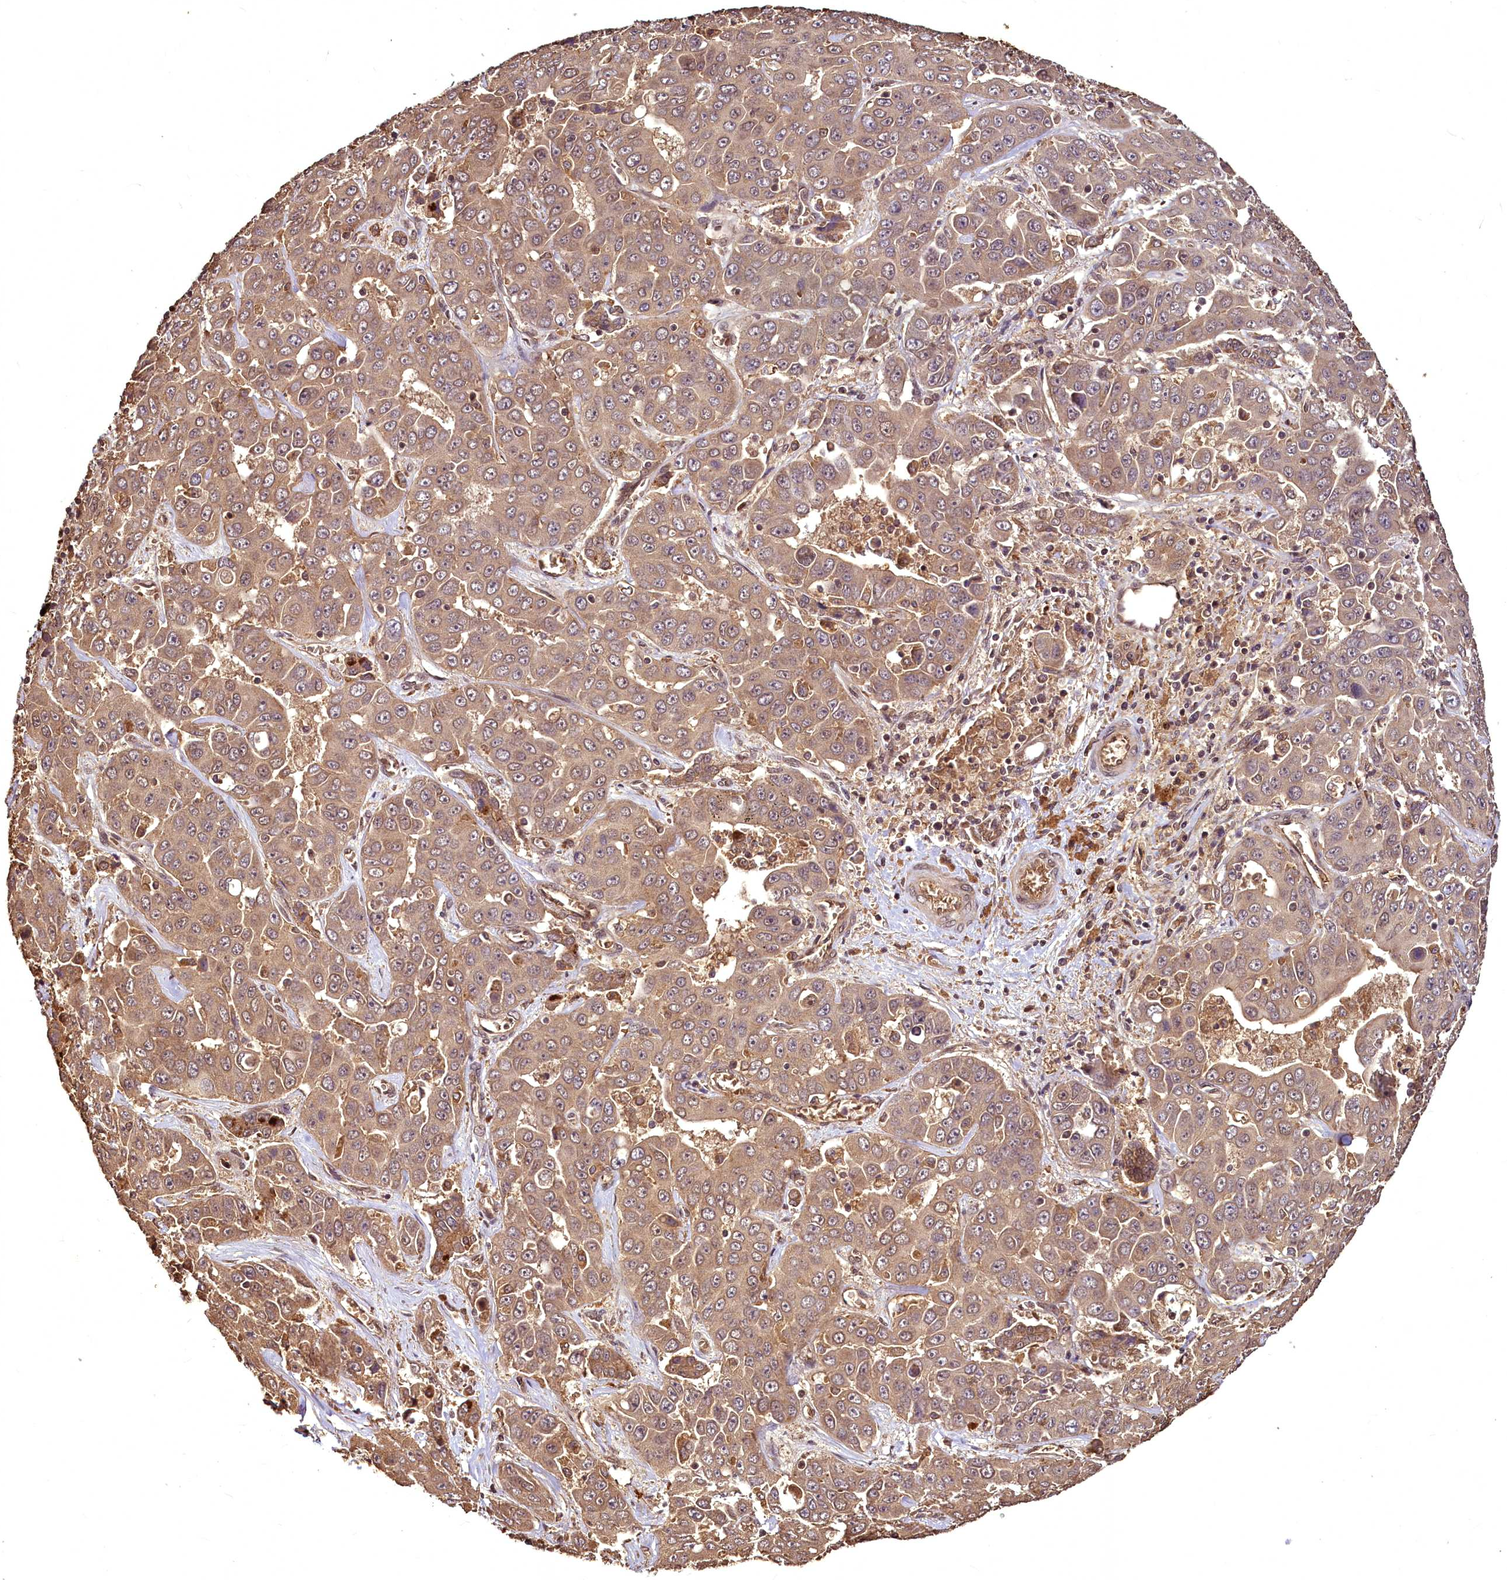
{"staining": {"intensity": "moderate", "quantity": ">75%", "location": "cytoplasmic/membranous"}, "tissue": "liver cancer", "cell_type": "Tumor cells", "image_type": "cancer", "snomed": [{"axis": "morphology", "description": "Cholangiocarcinoma"}, {"axis": "topography", "description": "Liver"}], "caption": "High-power microscopy captured an immunohistochemistry image of liver cancer, revealing moderate cytoplasmic/membranous expression in about >75% of tumor cells.", "gene": "VPS51", "patient": {"sex": "female", "age": 52}}